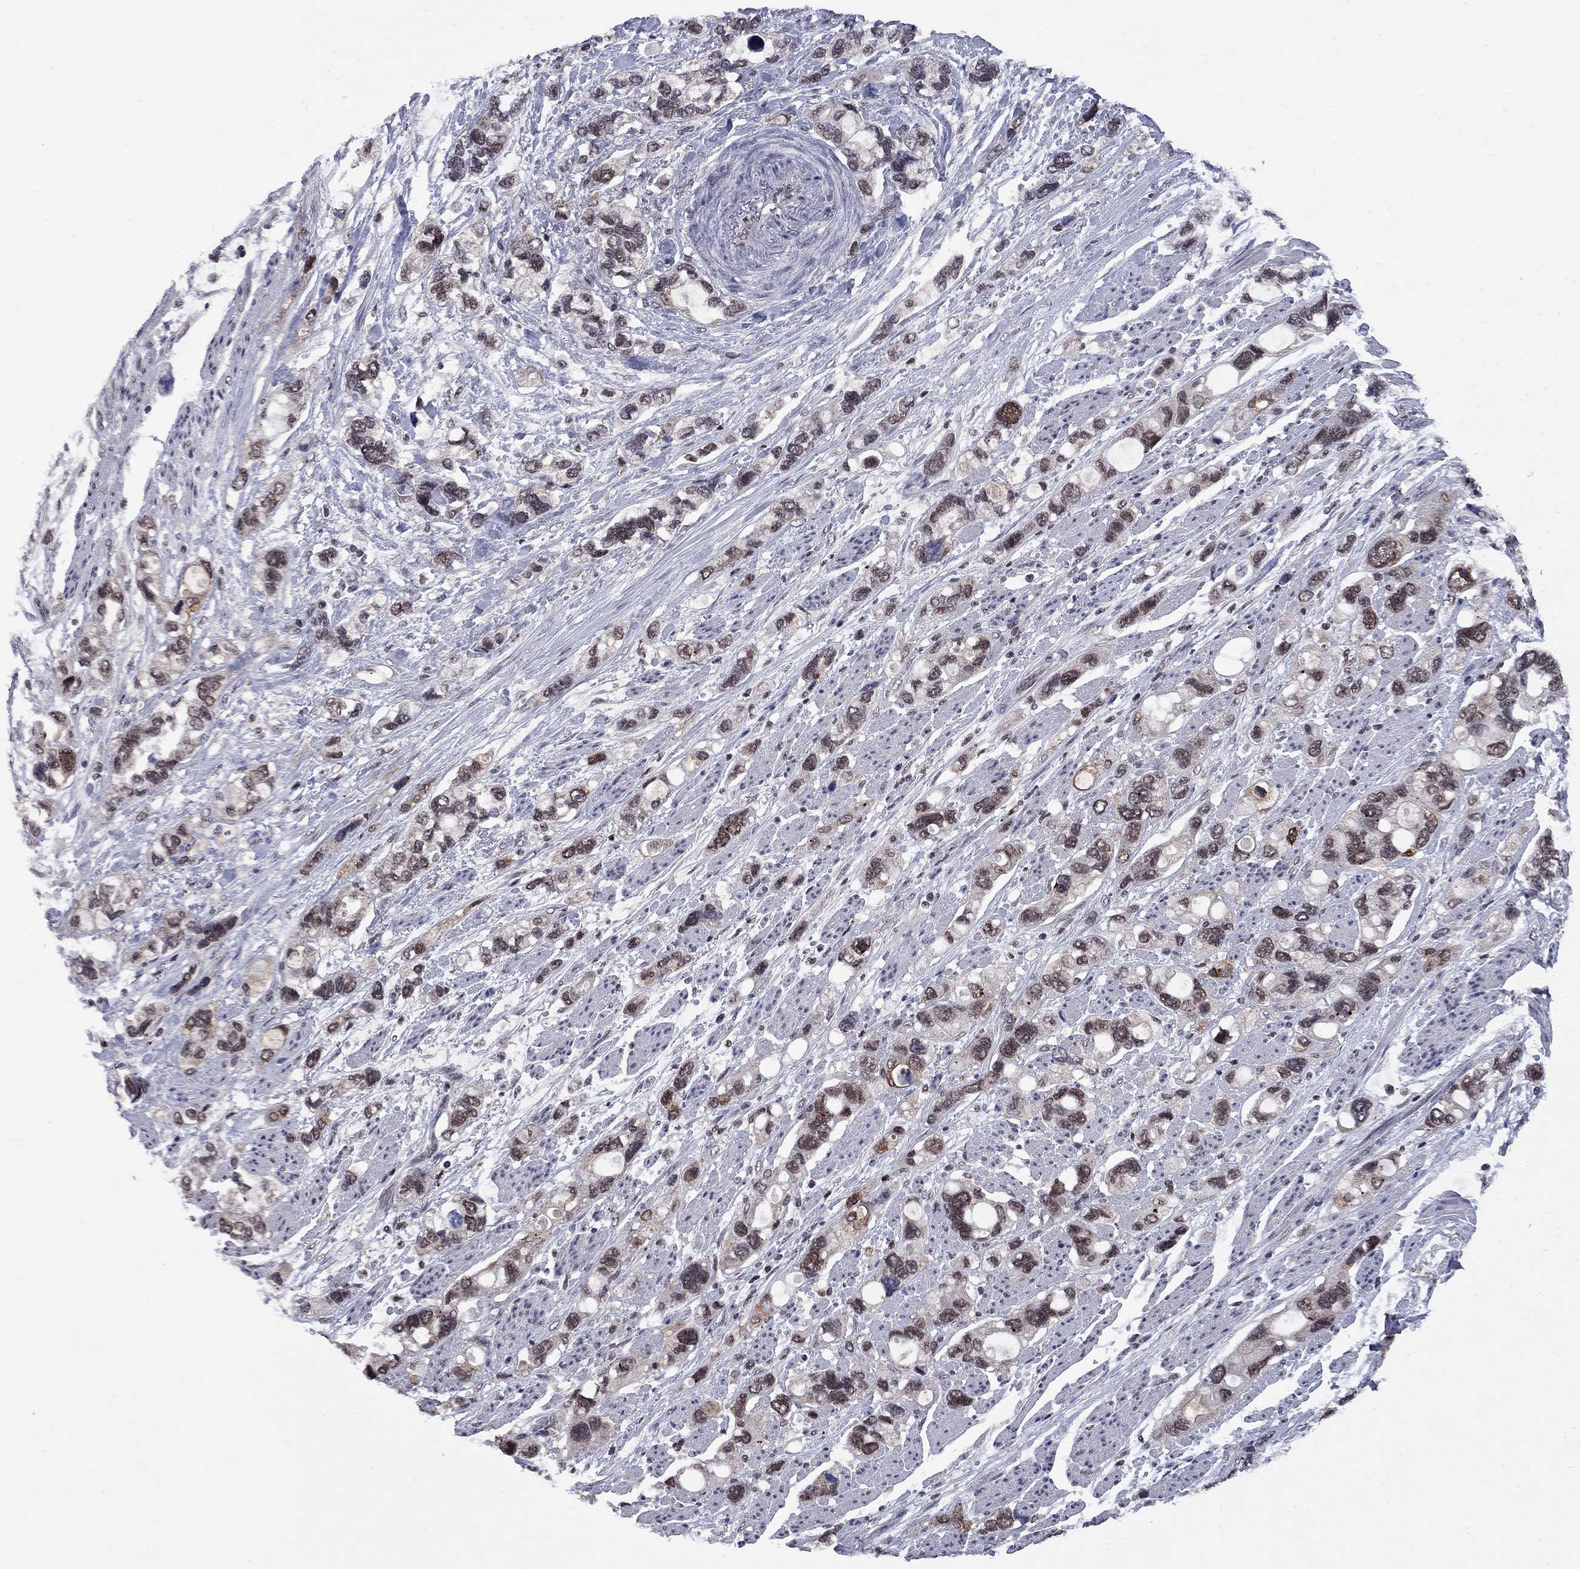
{"staining": {"intensity": "weak", "quantity": "25%-75%", "location": "nuclear"}, "tissue": "stomach cancer", "cell_type": "Tumor cells", "image_type": "cancer", "snomed": [{"axis": "morphology", "description": "Adenocarcinoma, NOS"}, {"axis": "topography", "description": "Stomach, upper"}], "caption": "Stomach adenocarcinoma stained with DAB immunohistochemistry (IHC) exhibits low levels of weak nuclear positivity in about 25%-75% of tumor cells.", "gene": "TAF9", "patient": {"sex": "female", "age": 81}}